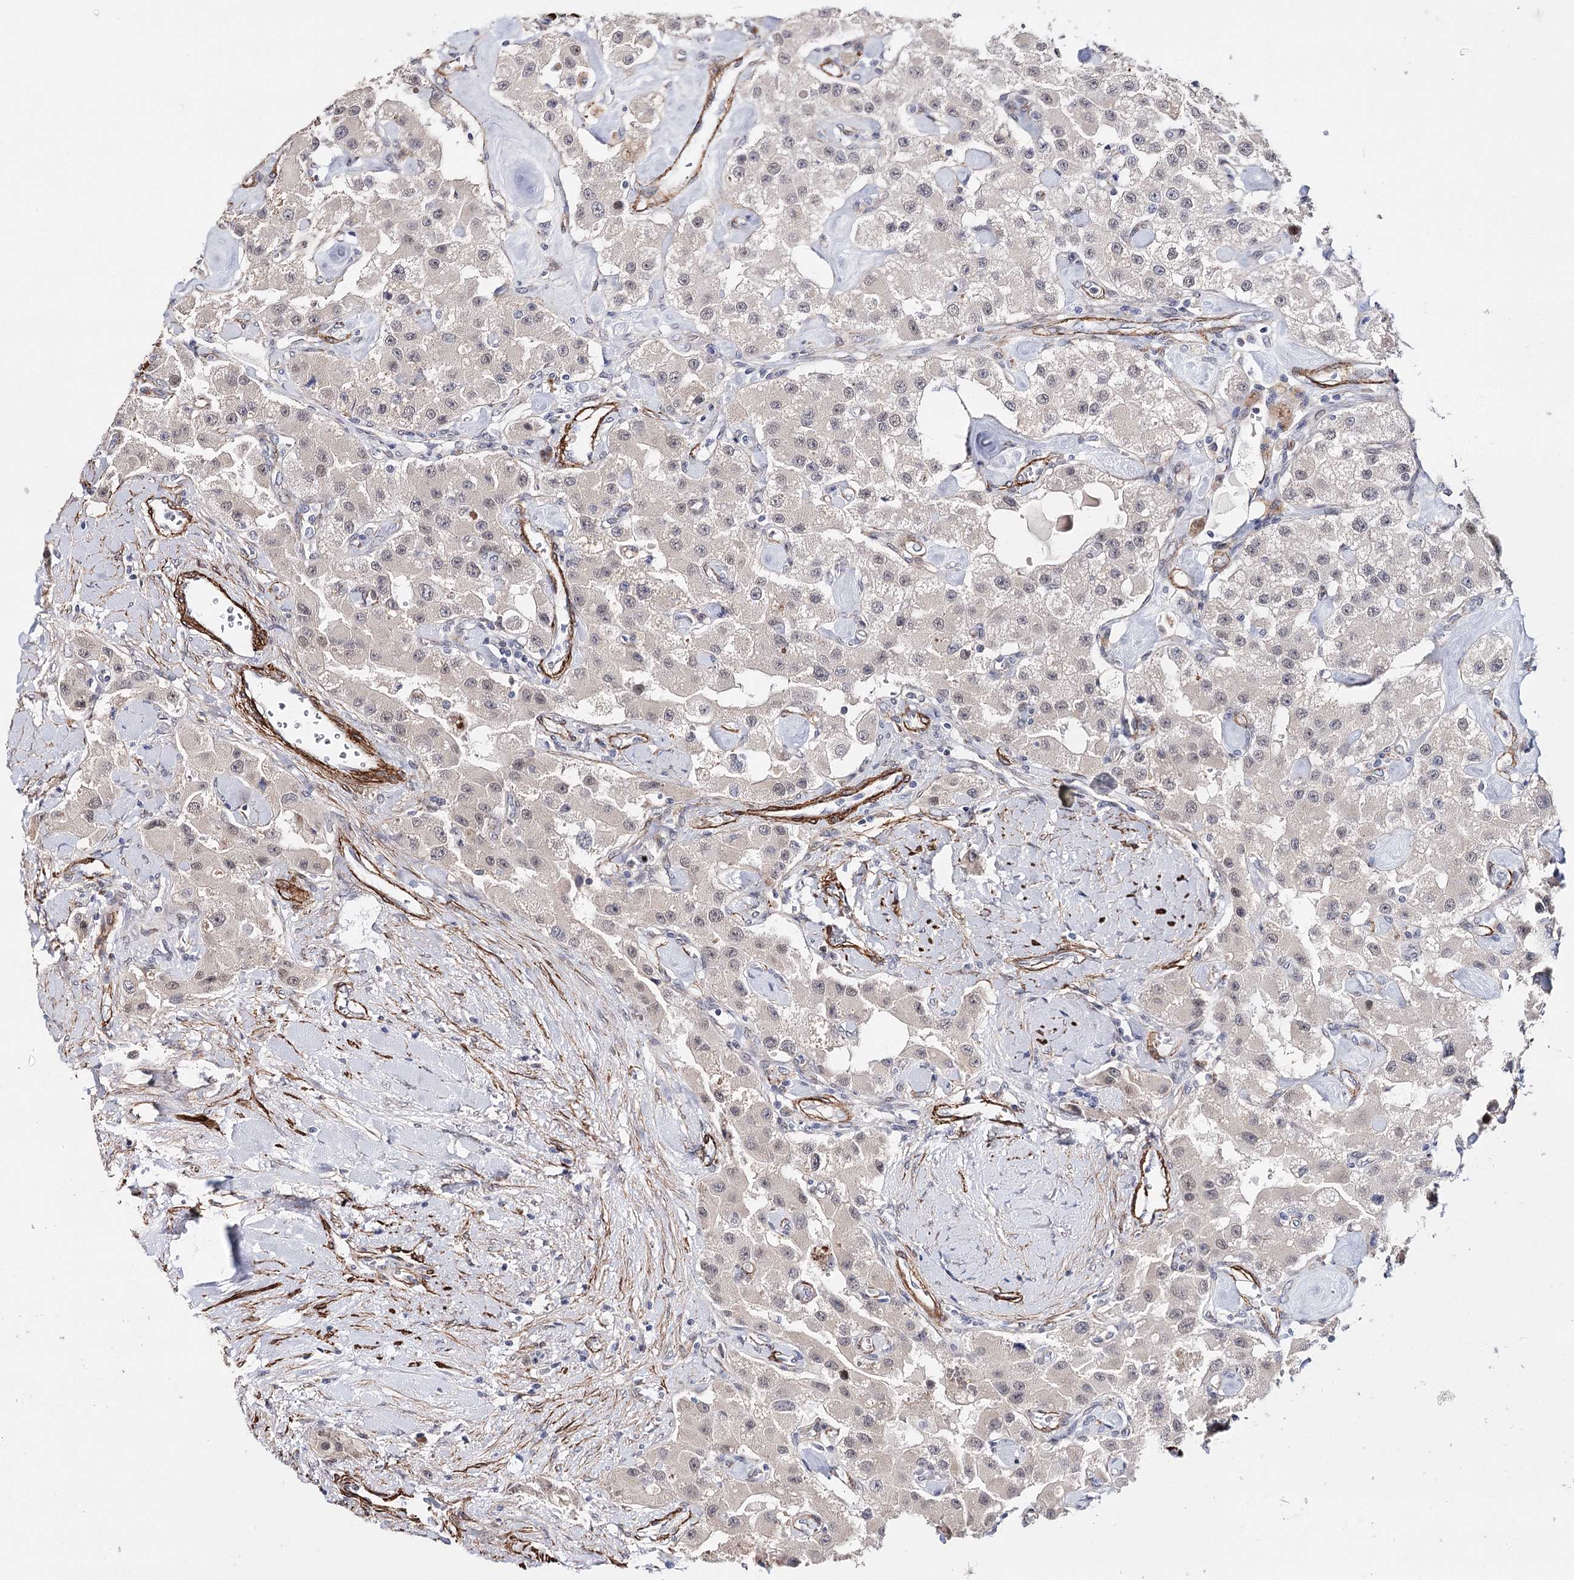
{"staining": {"intensity": "negative", "quantity": "none", "location": "none"}, "tissue": "carcinoid", "cell_type": "Tumor cells", "image_type": "cancer", "snomed": [{"axis": "morphology", "description": "Carcinoid, malignant, NOS"}, {"axis": "topography", "description": "Pancreas"}], "caption": "IHC photomicrograph of neoplastic tissue: human carcinoid (malignant) stained with DAB (3,3'-diaminobenzidine) displays no significant protein expression in tumor cells.", "gene": "CFAP46", "patient": {"sex": "male", "age": 41}}